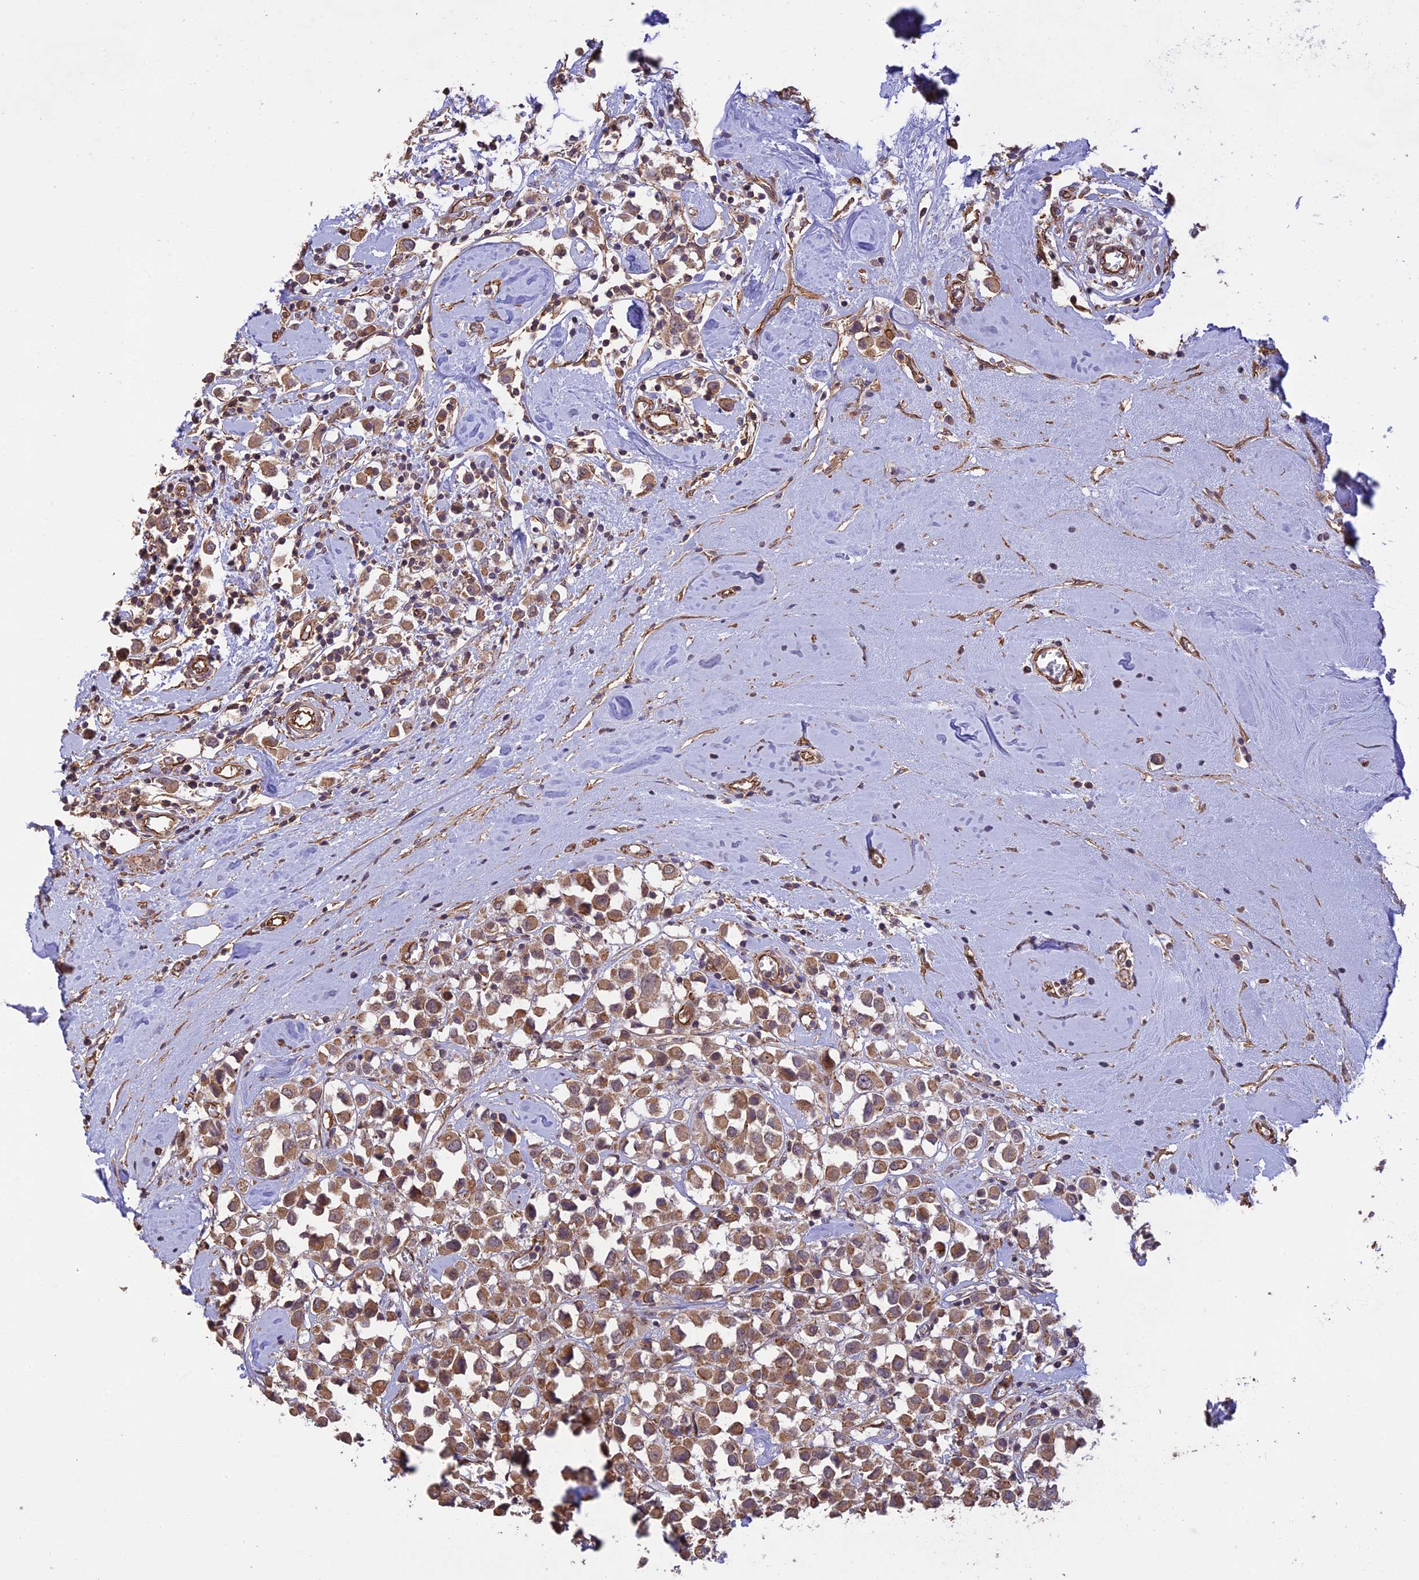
{"staining": {"intensity": "moderate", "quantity": ">75%", "location": "cytoplasmic/membranous"}, "tissue": "breast cancer", "cell_type": "Tumor cells", "image_type": "cancer", "snomed": [{"axis": "morphology", "description": "Duct carcinoma"}, {"axis": "topography", "description": "Breast"}], "caption": "Immunohistochemistry histopathology image of neoplastic tissue: breast cancer stained using IHC displays medium levels of moderate protein expression localized specifically in the cytoplasmic/membranous of tumor cells, appearing as a cytoplasmic/membranous brown color.", "gene": "HOMER2", "patient": {"sex": "female", "age": 61}}